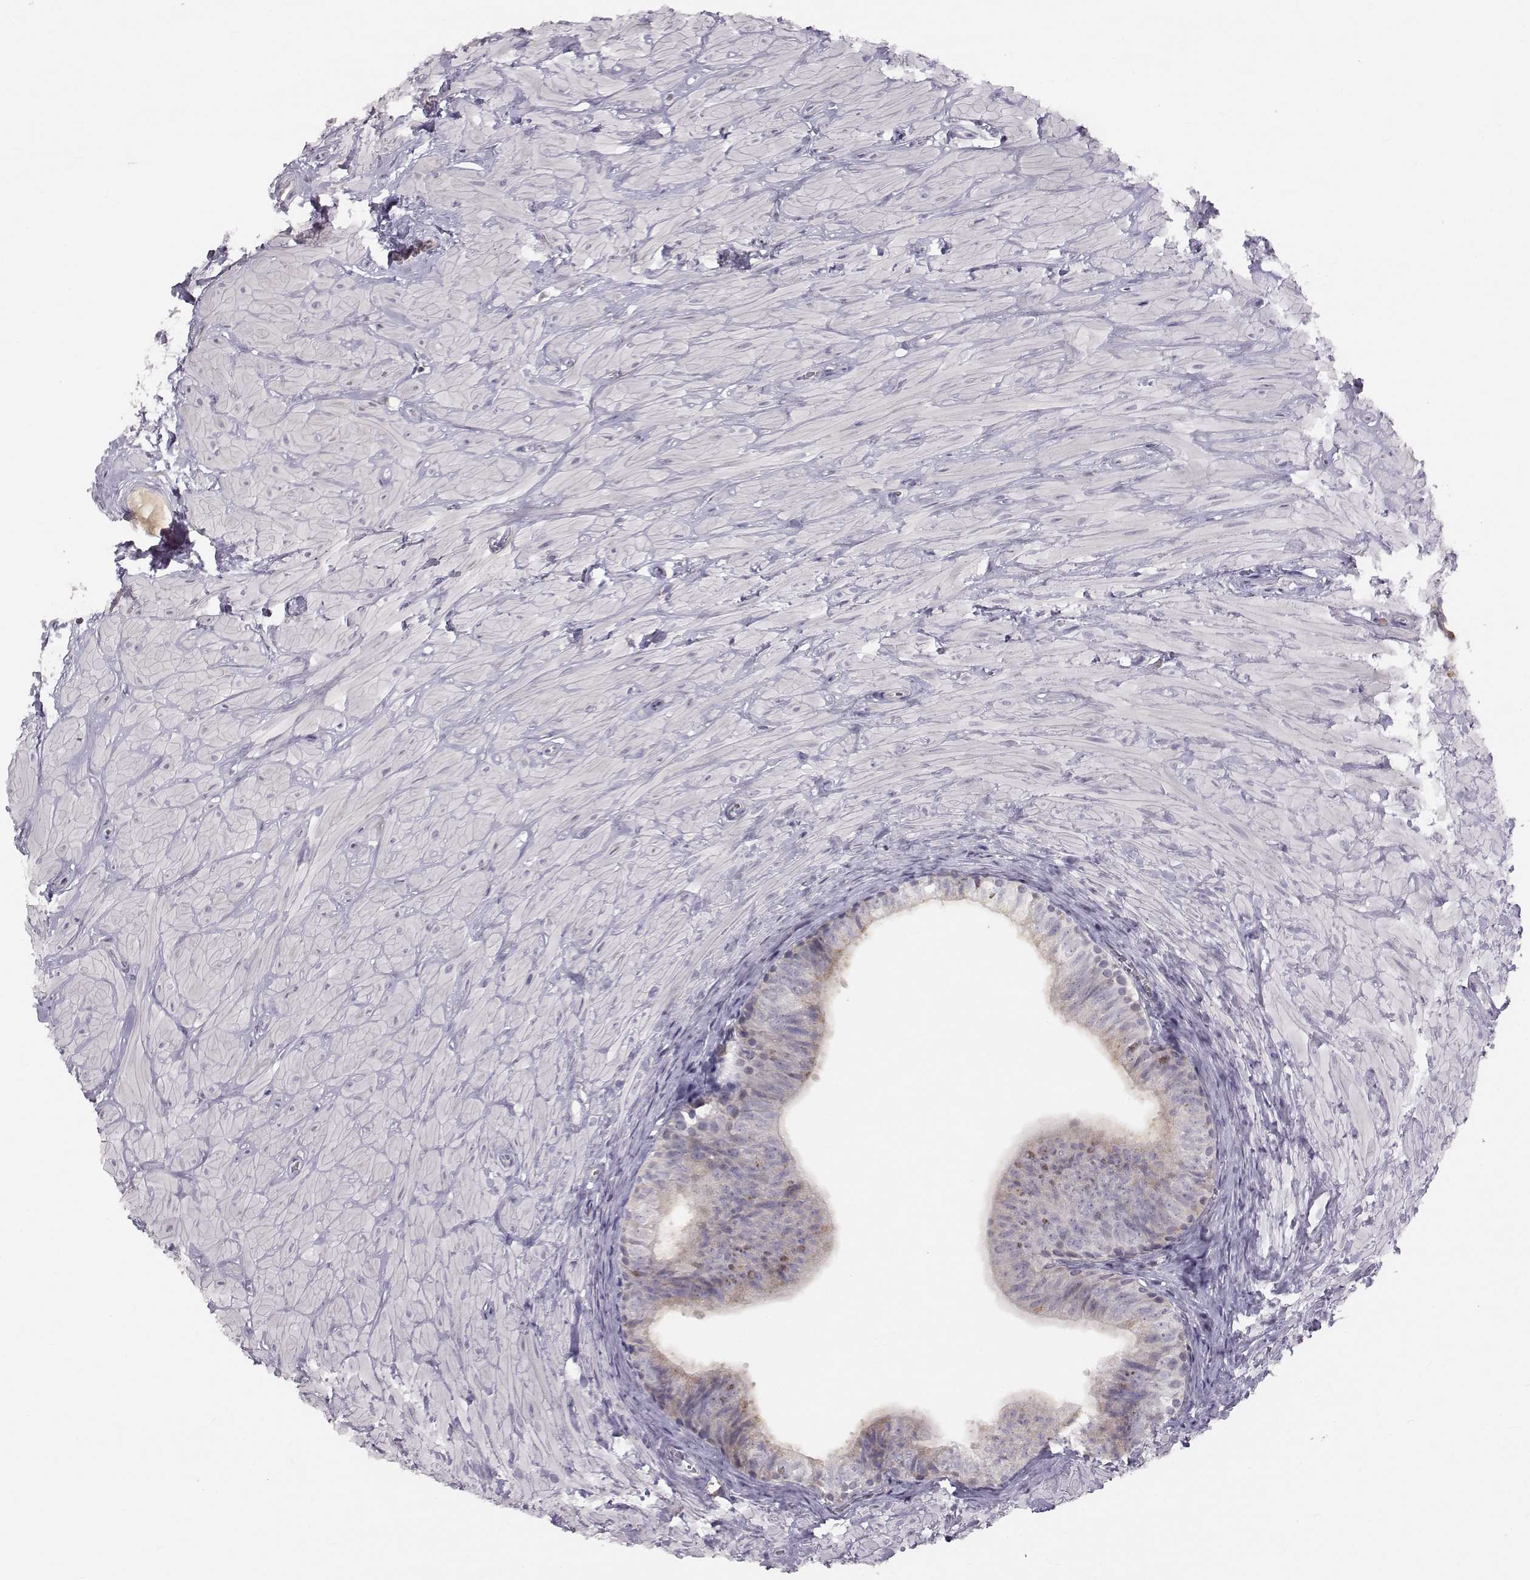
{"staining": {"intensity": "weak", "quantity": "<25%", "location": "cytoplasmic/membranous"}, "tissue": "epididymis", "cell_type": "Glandular cells", "image_type": "normal", "snomed": [{"axis": "morphology", "description": "Normal tissue, NOS"}, {"axis": "topography", "description": "Epididymis"}, {"axis": "topography", "description": "Vas deferens"}], "caption": "Immunohistochemical staining of normal human epididymis reveals no significant positivity in glandular cells.", "gene": "ACSL6", "patient": {"sex": "male", "age": 23}}